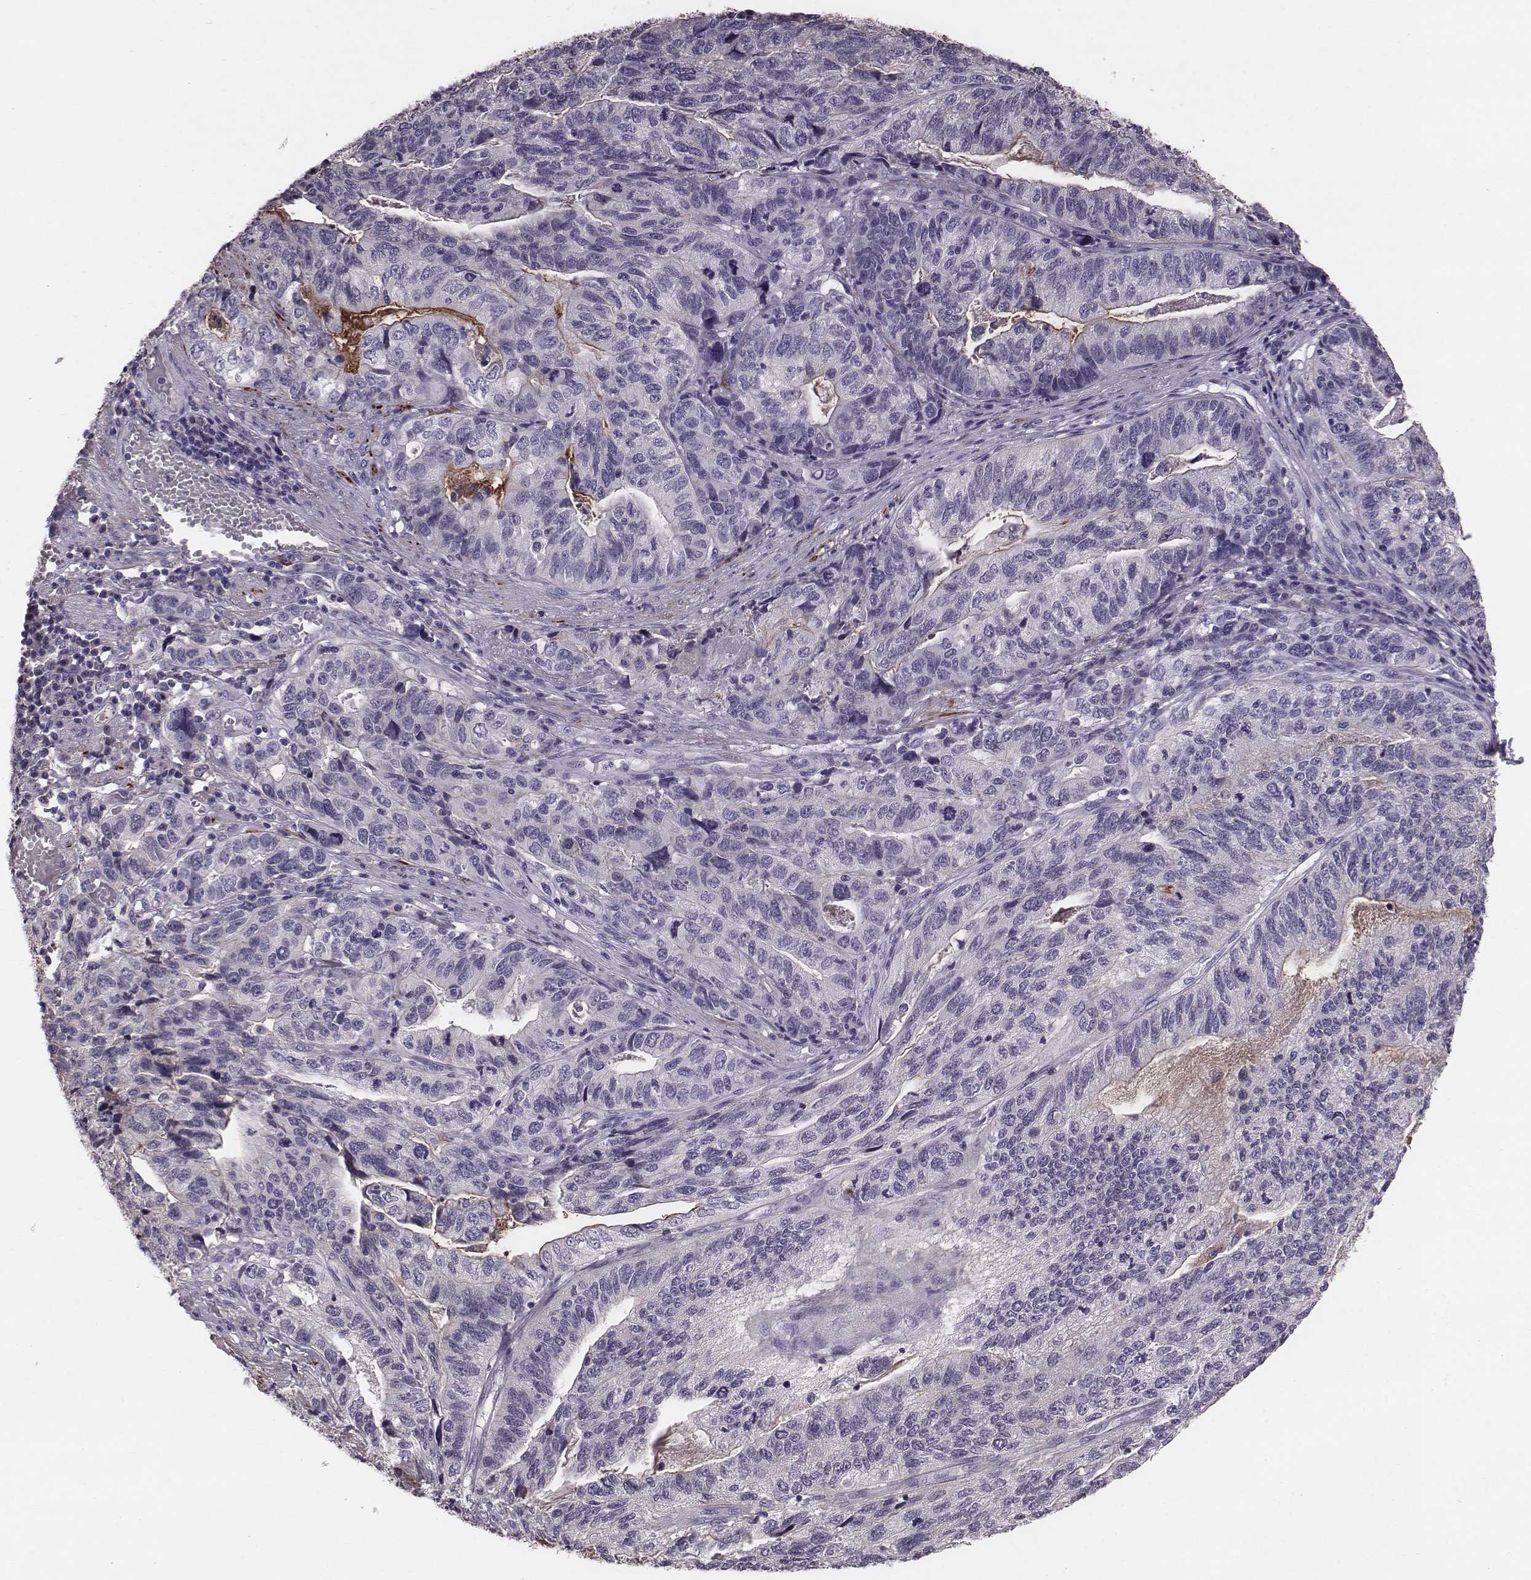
{"staining": {"intensity": "strong", "quantity": "<25%", "location": "cytoplasmic/membranous"}, "tissue": "stomach cancer", "cell_type": "Tumor cells", "image_type": "cancer", "snomed": [{"axis": "morphology", "description": "Adenocarcinoma, NOS"}, {"axis": "topography", "description": "Stomach, upper"}], "caption": "The histopathology image demonstrates a brown stain indicating the presence of a protein in the cytoplasmic/membranous of tumor cells in stomach cancer (adenocarcinoma).", "gene": "SMIM24", "patient": {"sex": "female", "age": 67}}